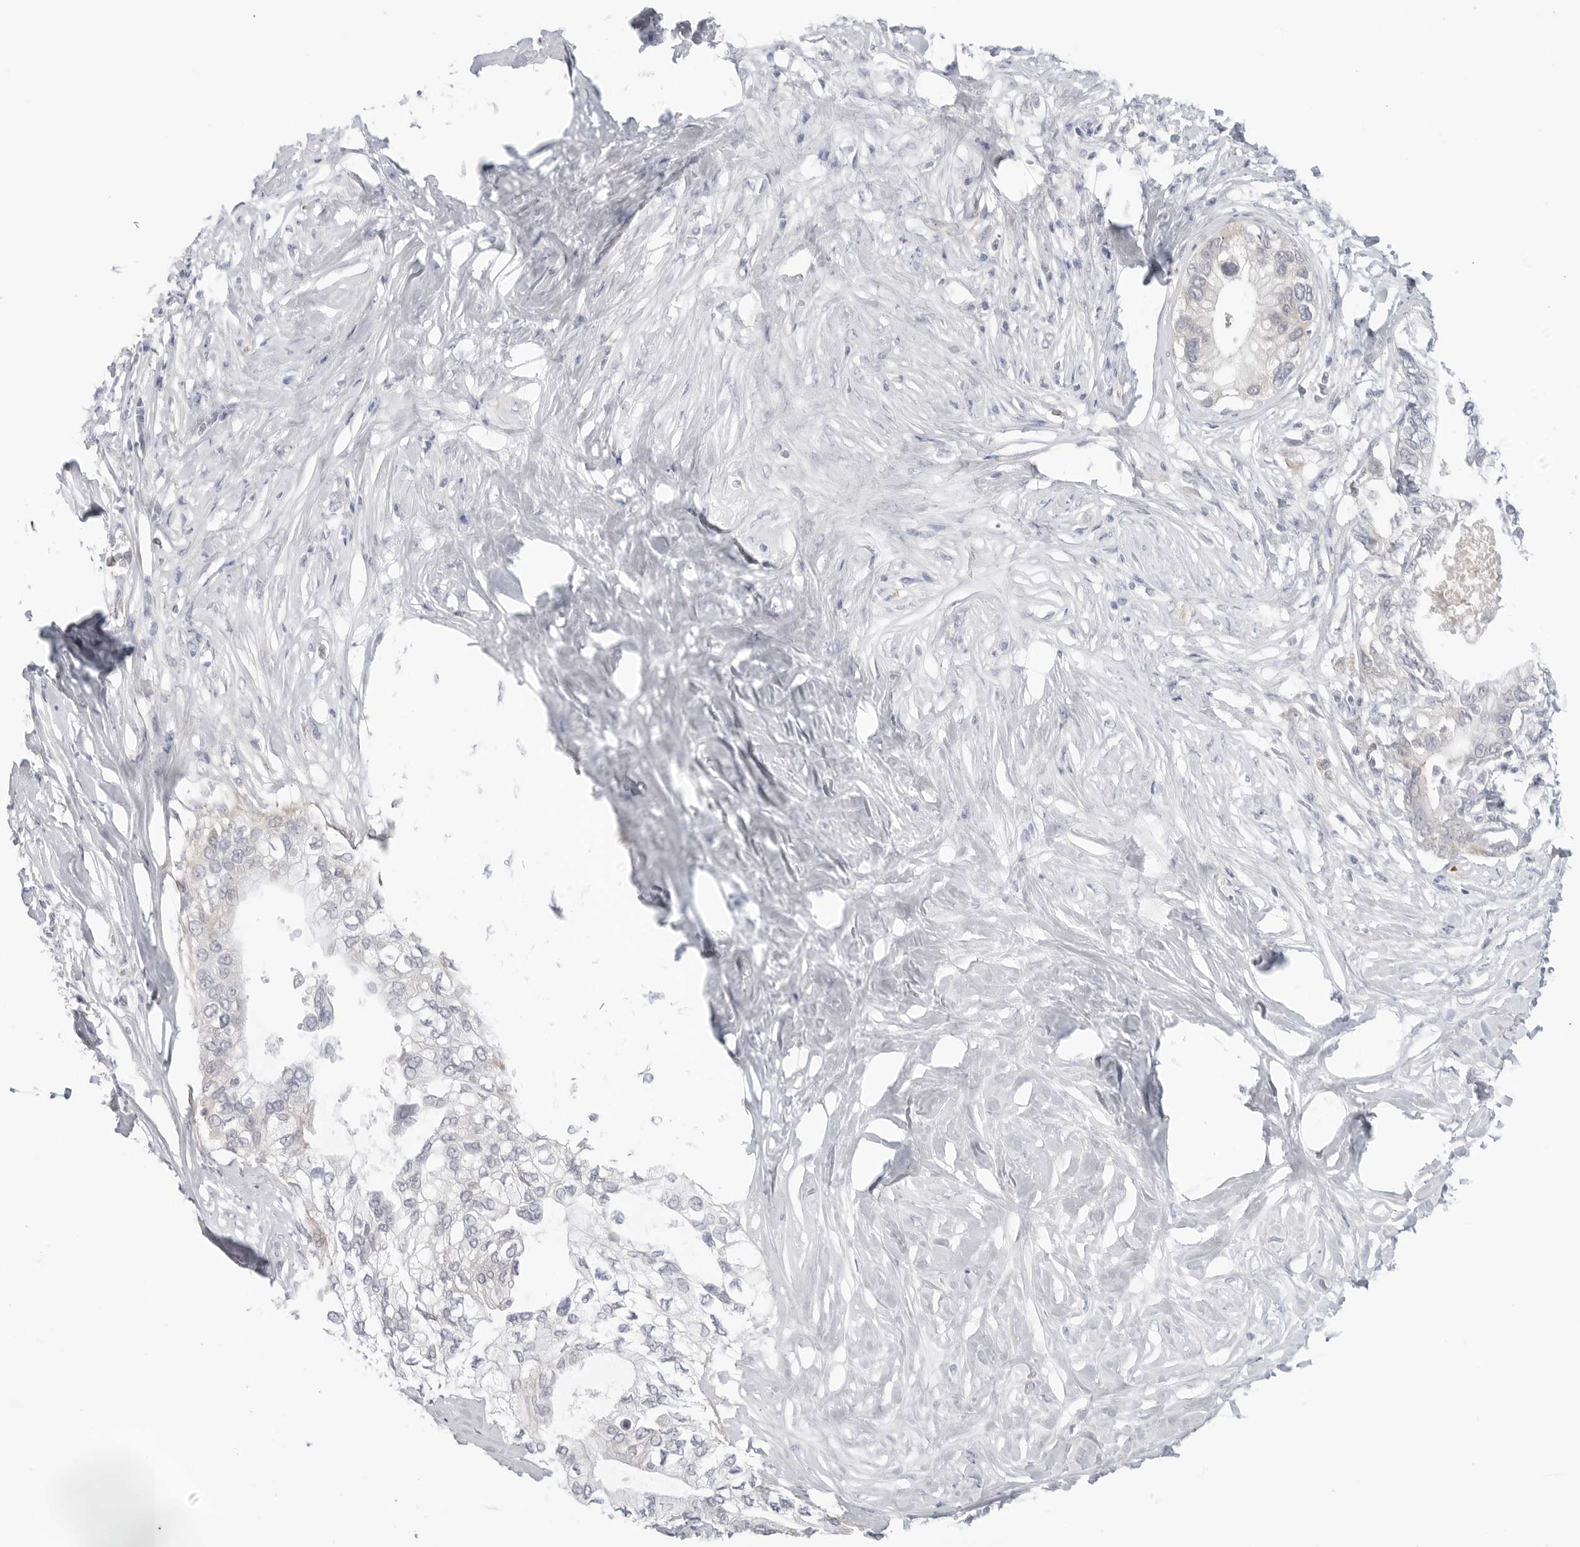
{"staining": {"intensity": "negative", "quantity": "none", "location": "none"}, "tissue": "pancreatic cancer", "cell_type": "Tumor cells", "image_type": "cancer", "snomed": [{"axis": "morphology", "description": "Normal tissue, NOS"}, {"axis": "morphology", "description": "Adenocarcinoma, NOS"}, {"axis": "topography", "description": "Pancreas"}, {"axis": "topography", "description": "Peripheral nerve tissue"}], "caption": "Immunohistochemistry micrograph of neoplastic tissue: adenocarcinoma (pancreatic) stained with DAB reveals no significant protein staining in tumor cells.", "gene": "STXBP3", "patient": {"sex": "male", "age": 59}}